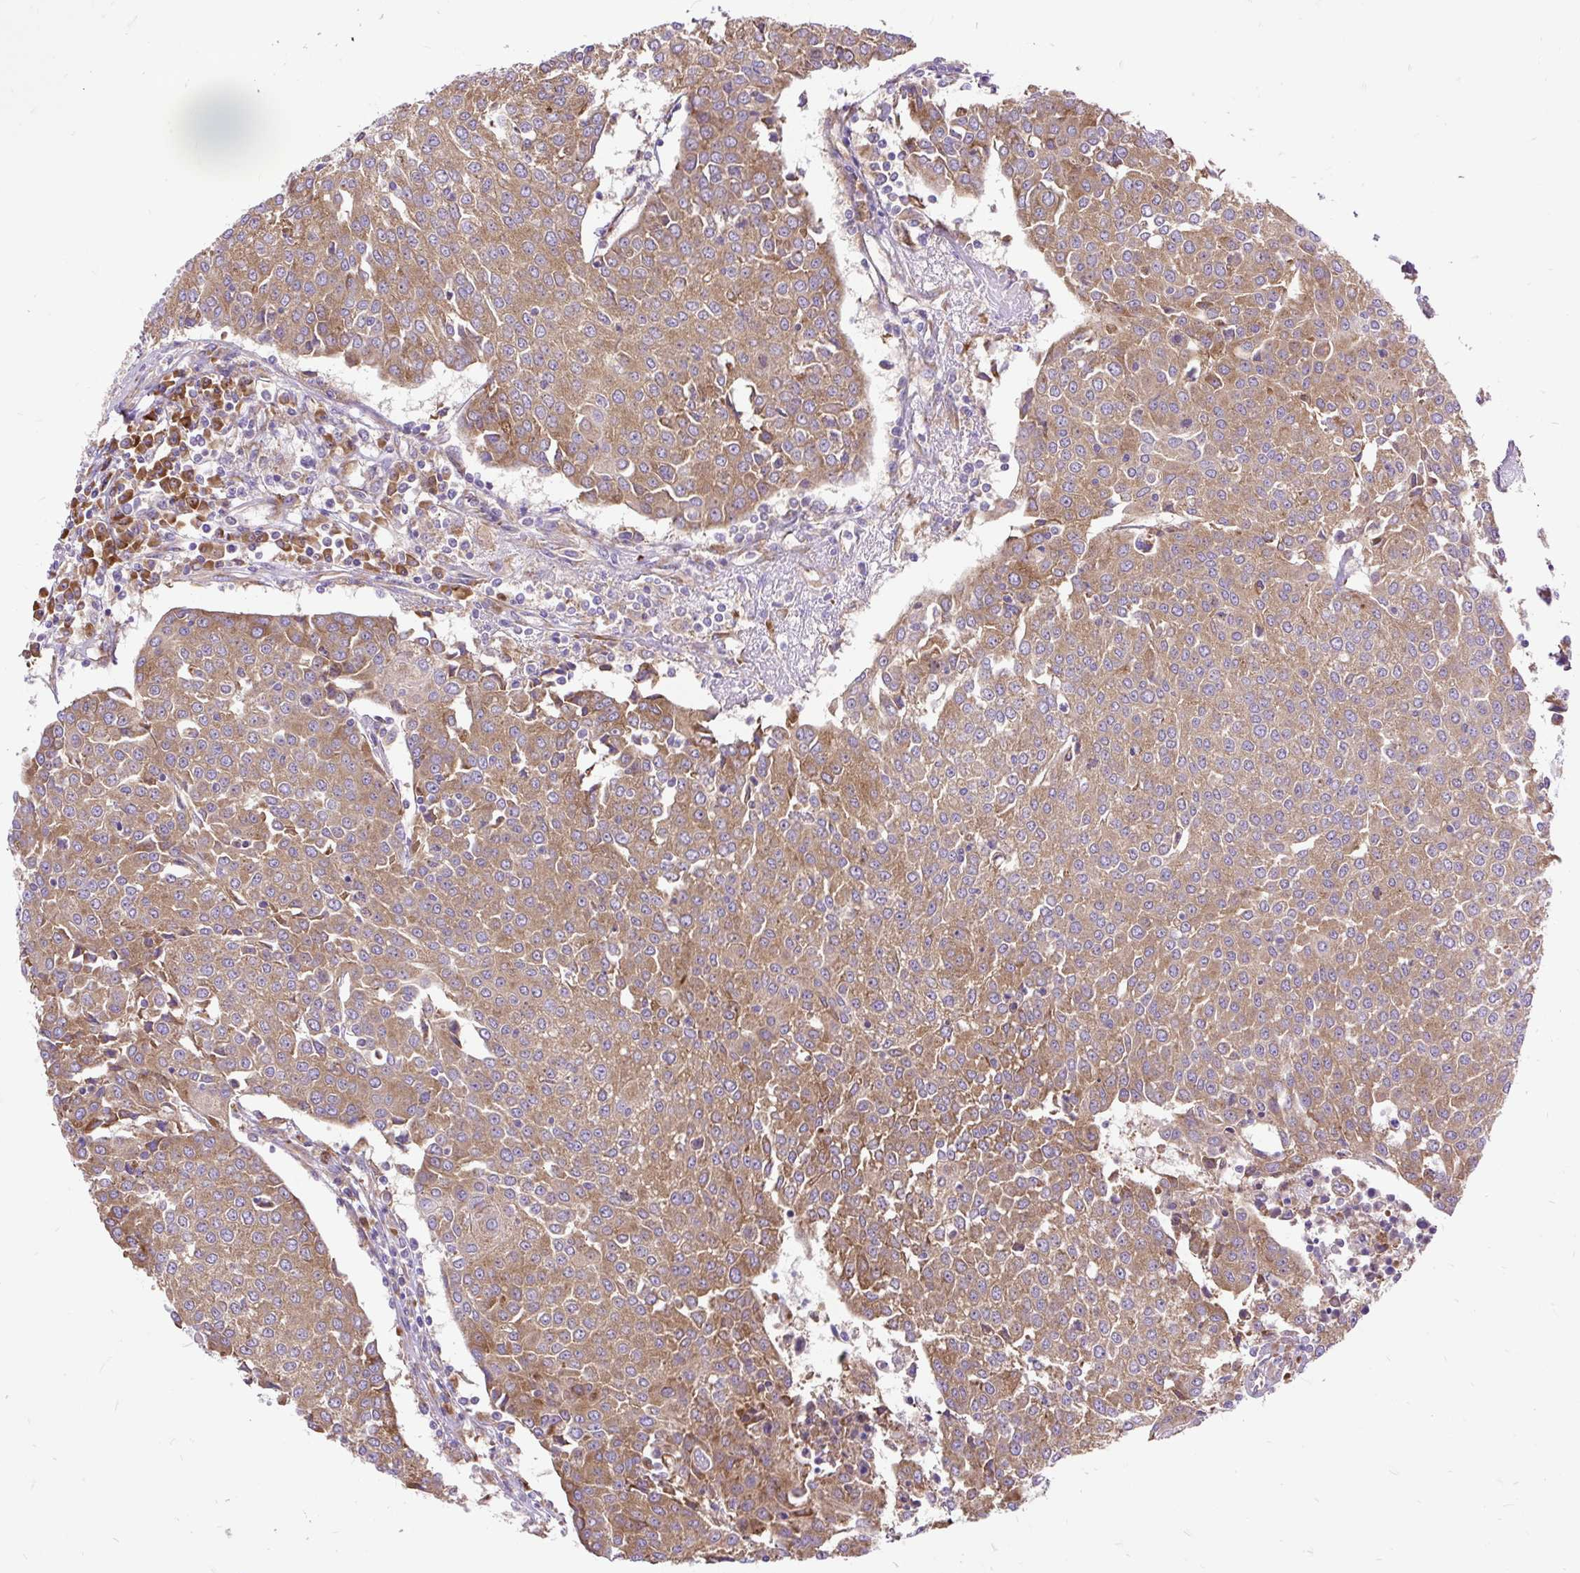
{"staining": {"intensity": "moderate", "quantity": ">75%", "location": "cytoplasmic/membranous"}, "tissue": "urothelial cancer", "cell_type": "Tumor cells", "image_type": "cancer", "snomed": [{"axis": "morphology", "description": "Urothelial carcinoma, High grade"}, {"axis": "topography", "description": "Urinary bladder"}], "caption": "A high-resolution micrograph shows immunohistochemistry staining of urothelial cancer, which shows moderate cytoplasmic/membranous expression in approximately >75% of tumor cells. (Stains: DAB in brown, nuclei in blue, Microscopy: brightfield microscopy at high magnification).", "gene": "RPS5", "patient": {"sex": "female", "age": 85}}